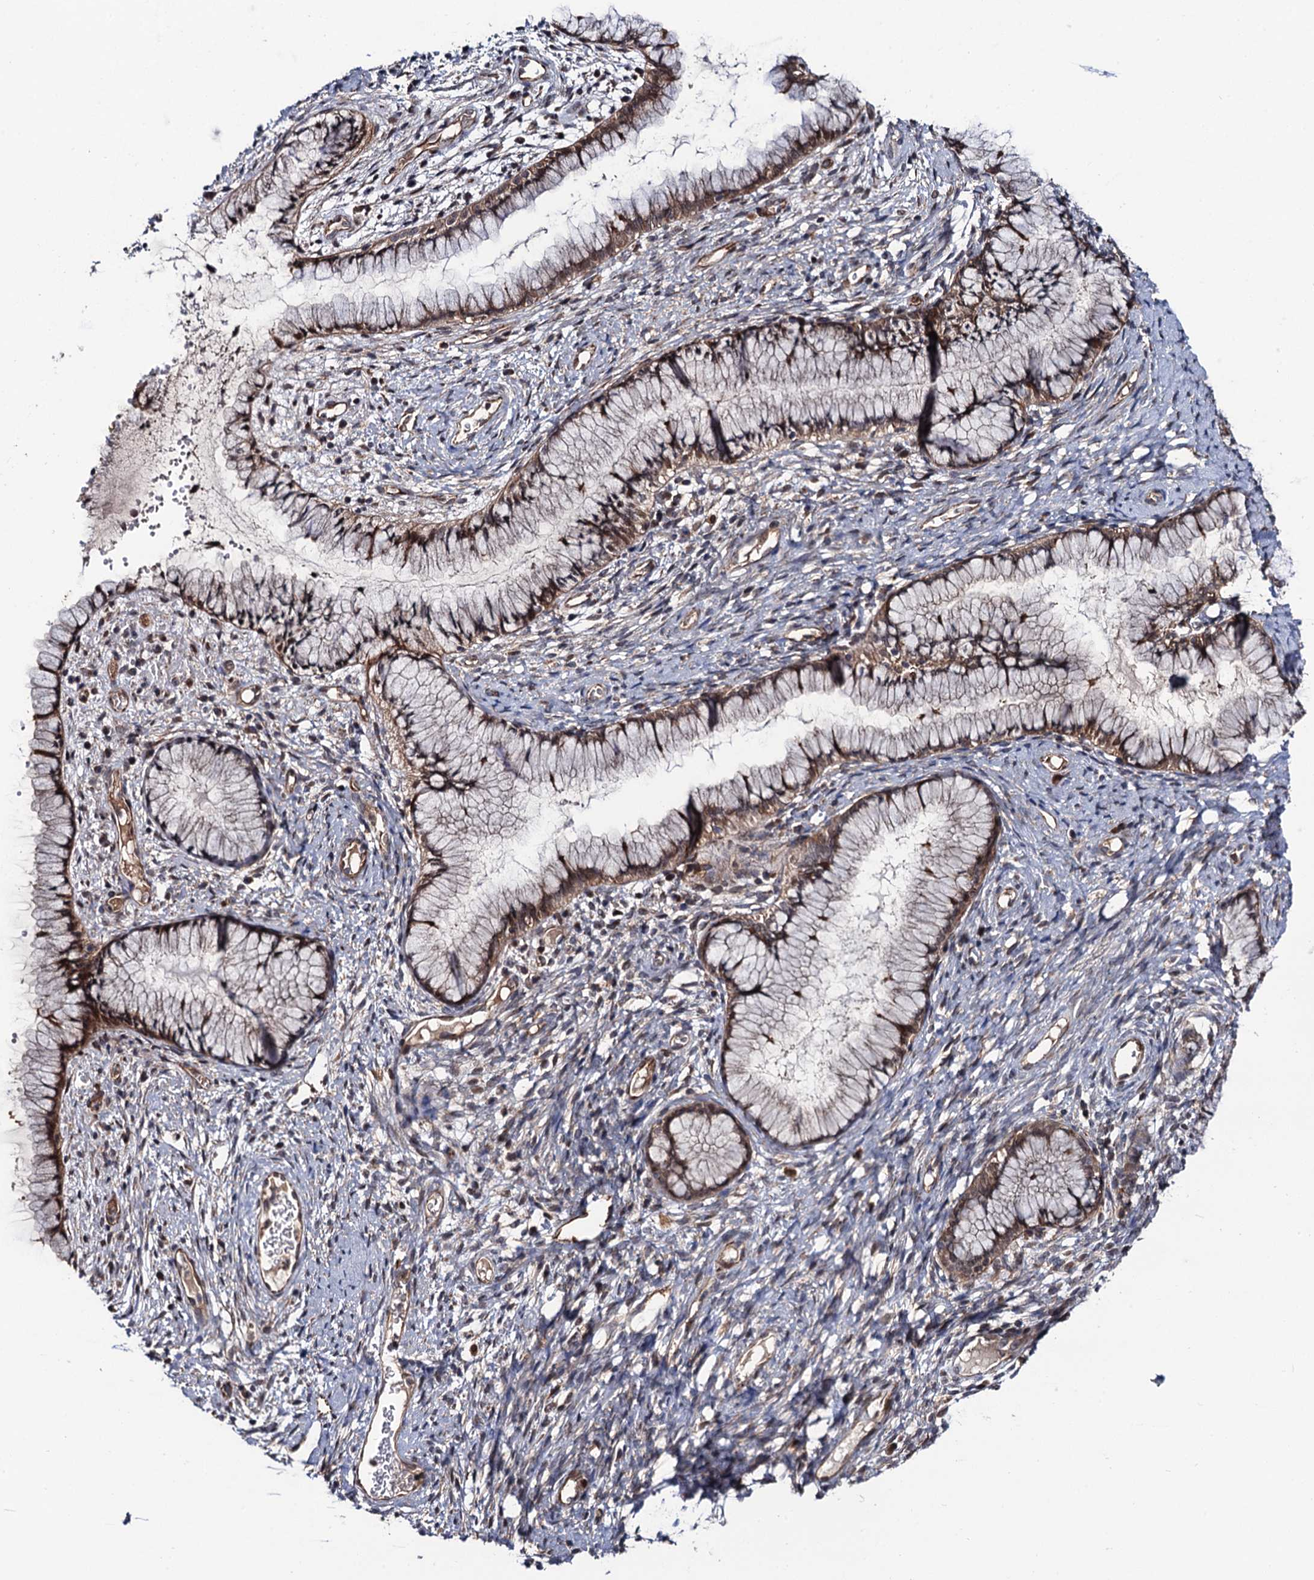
{"staining": {"intensity": "moderate", "quantity": ">75%", "location": "cytoplasmic/membranous,nuclear"}, "tissue": "cervix", "cell_type": "Glandular cells", "image_type": "normal", "snomed": [{"axis": "morphology", "description": "Normal tissue, NOS"}, {"axis": "topography", "description": "Cervix"}], "caption": "Human cervix stained with a brown dye shows moderate cytoplasmic/membranous,nuclear positive staining in approximately >75% of glandular cells.", "gene": "FSIP1", "patient": {"sex": "female", "age": 42}}